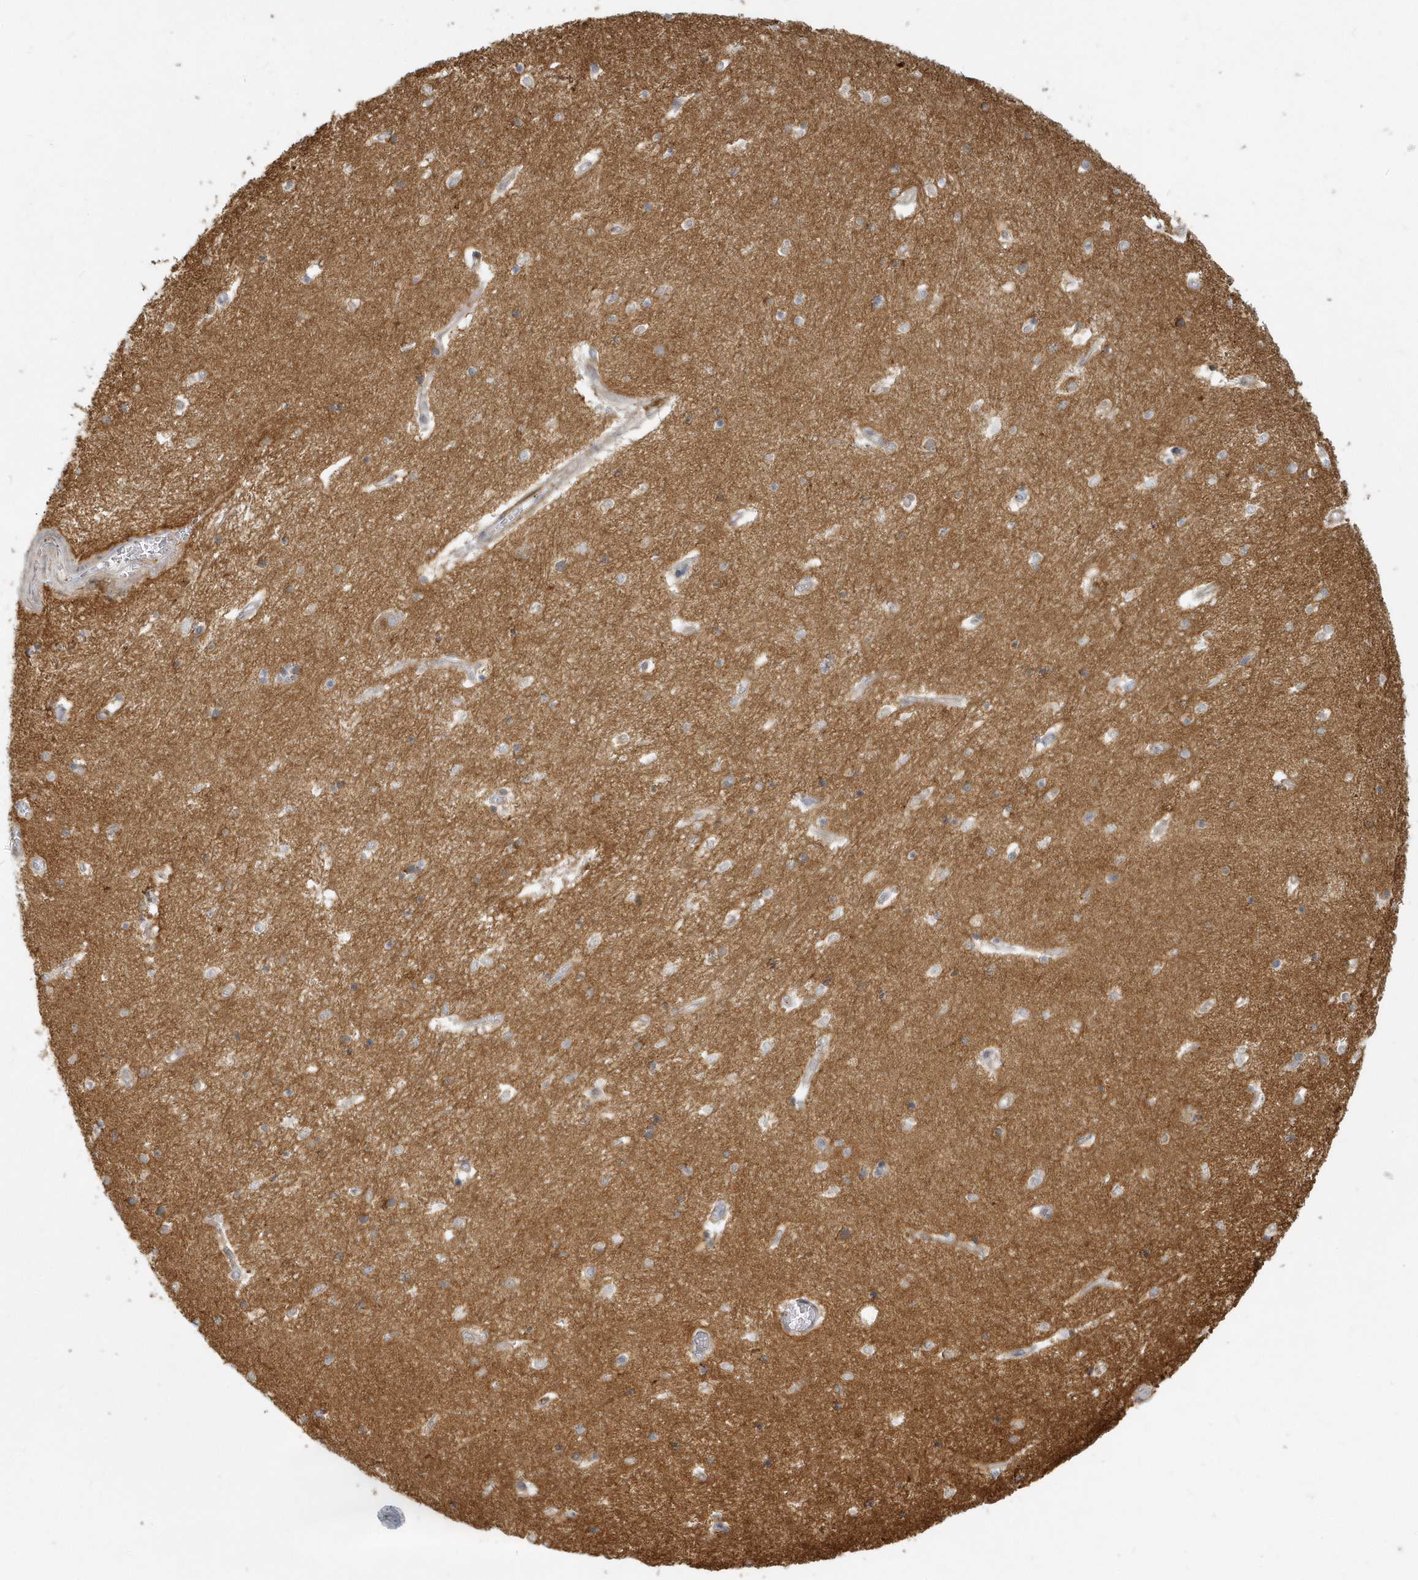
{"staining": {"intensity": "moderate", "quantity": "<25%", "location": "cytoplasmic/membranous"}, "tissue": "hippocampus", "cell_type": "Glial cells", "image_type": "normal", "snomed": [{"axis": "morphology", "description": "Normal tissue, NOS"}, {"axis": "topography", "description": "Hippocampus"}], "caption": "IHC of unremarkable hippocampus exhibits low levels of moderate cytoplasmic/membranous expression in approximately <25% of glial cells.", "gene": "NAPB", "patient": {"sex": "female", "age": 64}}